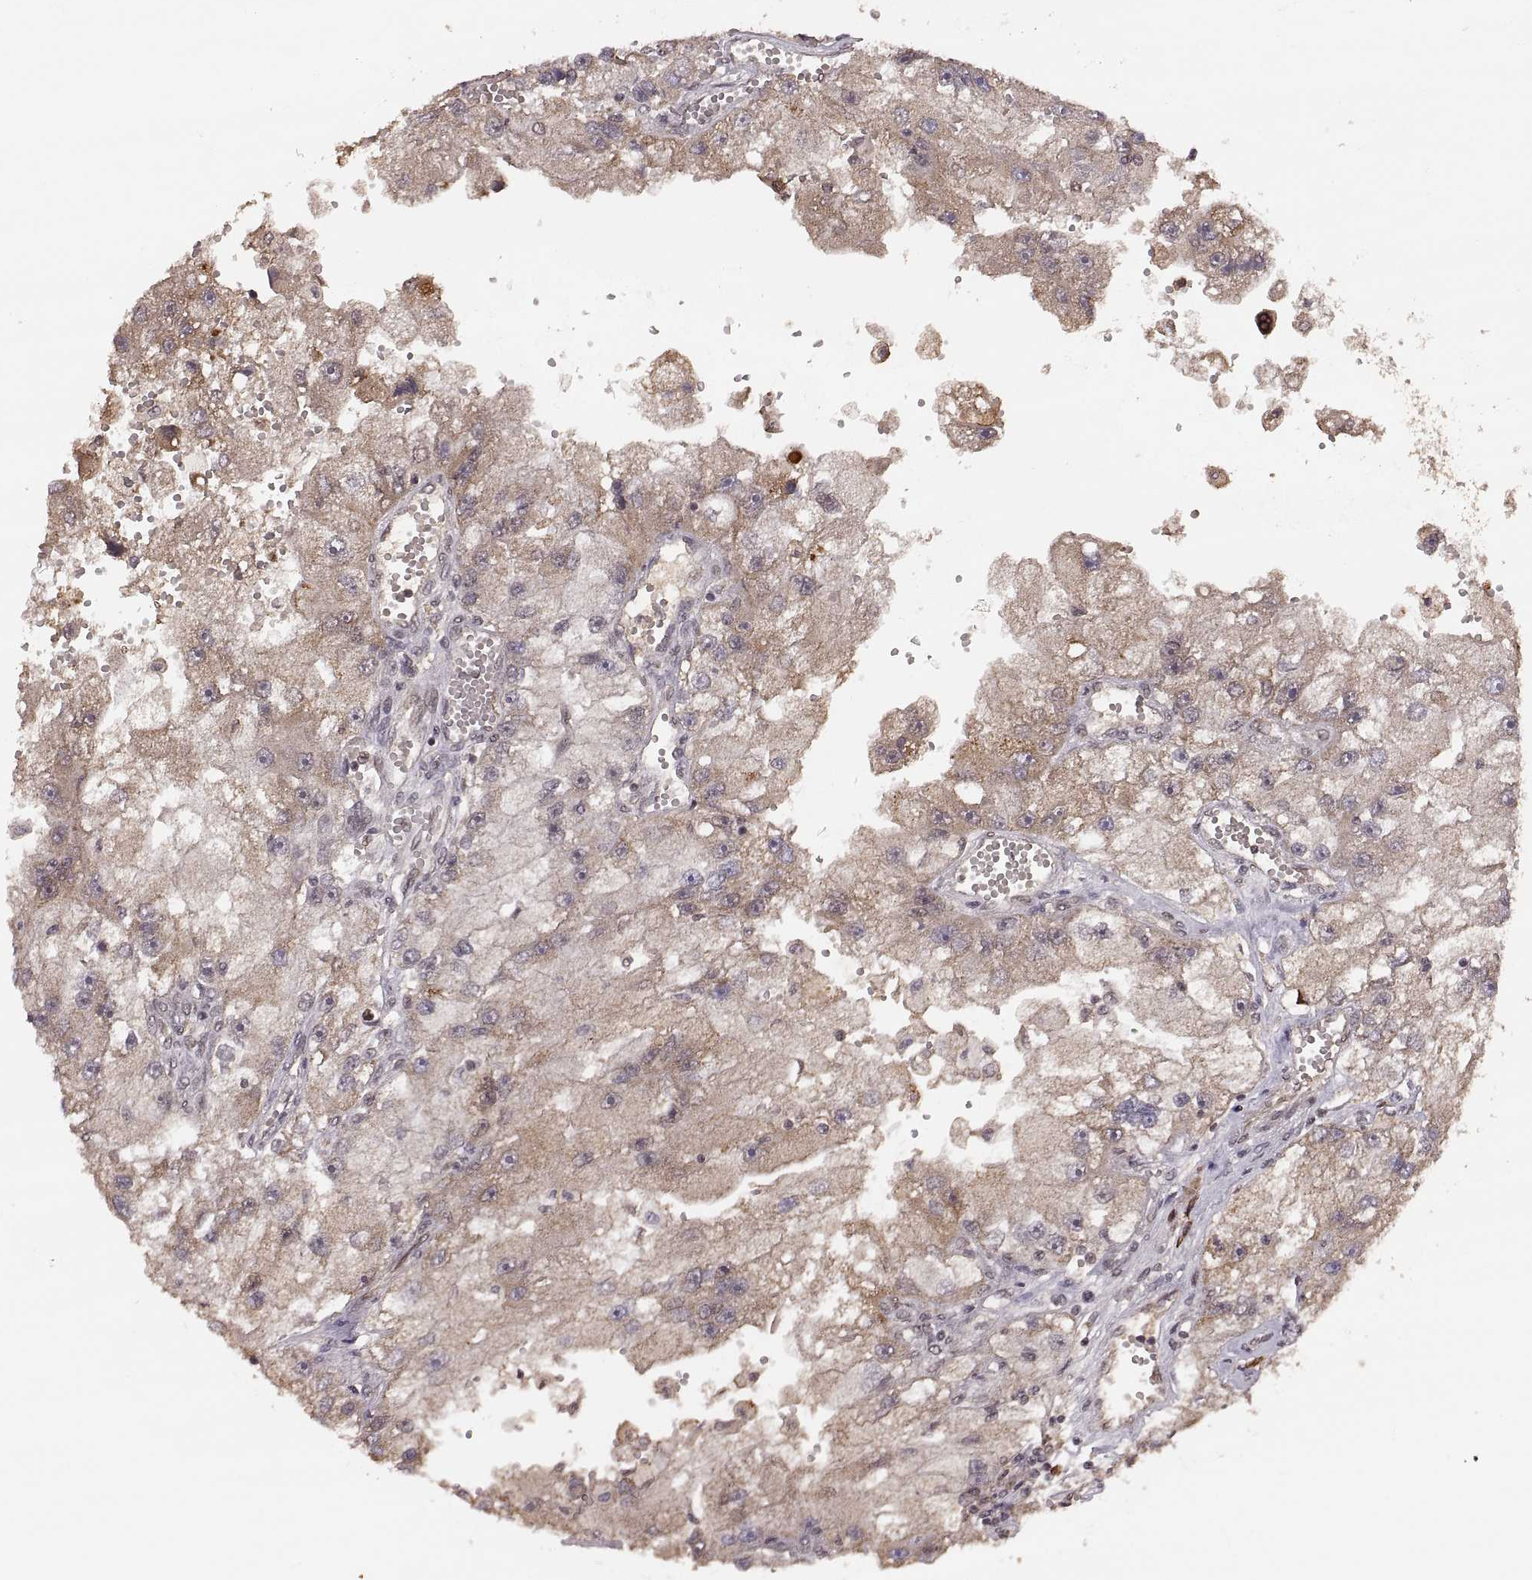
{"staining": {"intensity": "weak", "quantity": "25%-75%", "location": "cytoplasmic/membranous"}, "tissue": "renal cancer", "cell_type": "Tumor cells", "image_type": "cancer", "snomed": [{"axis": "morphology", "description": "Adenocarcinoma, NOS"}, {"axis": "topography", "description": "Kidney"}], "caption": "Tumor cells reveal weak cytoplasmic/membranous positivity in about 25%-75% of cells in renal cancer.", "gene": "RFT1", "patient": {"sex": "male", "age": 63}}